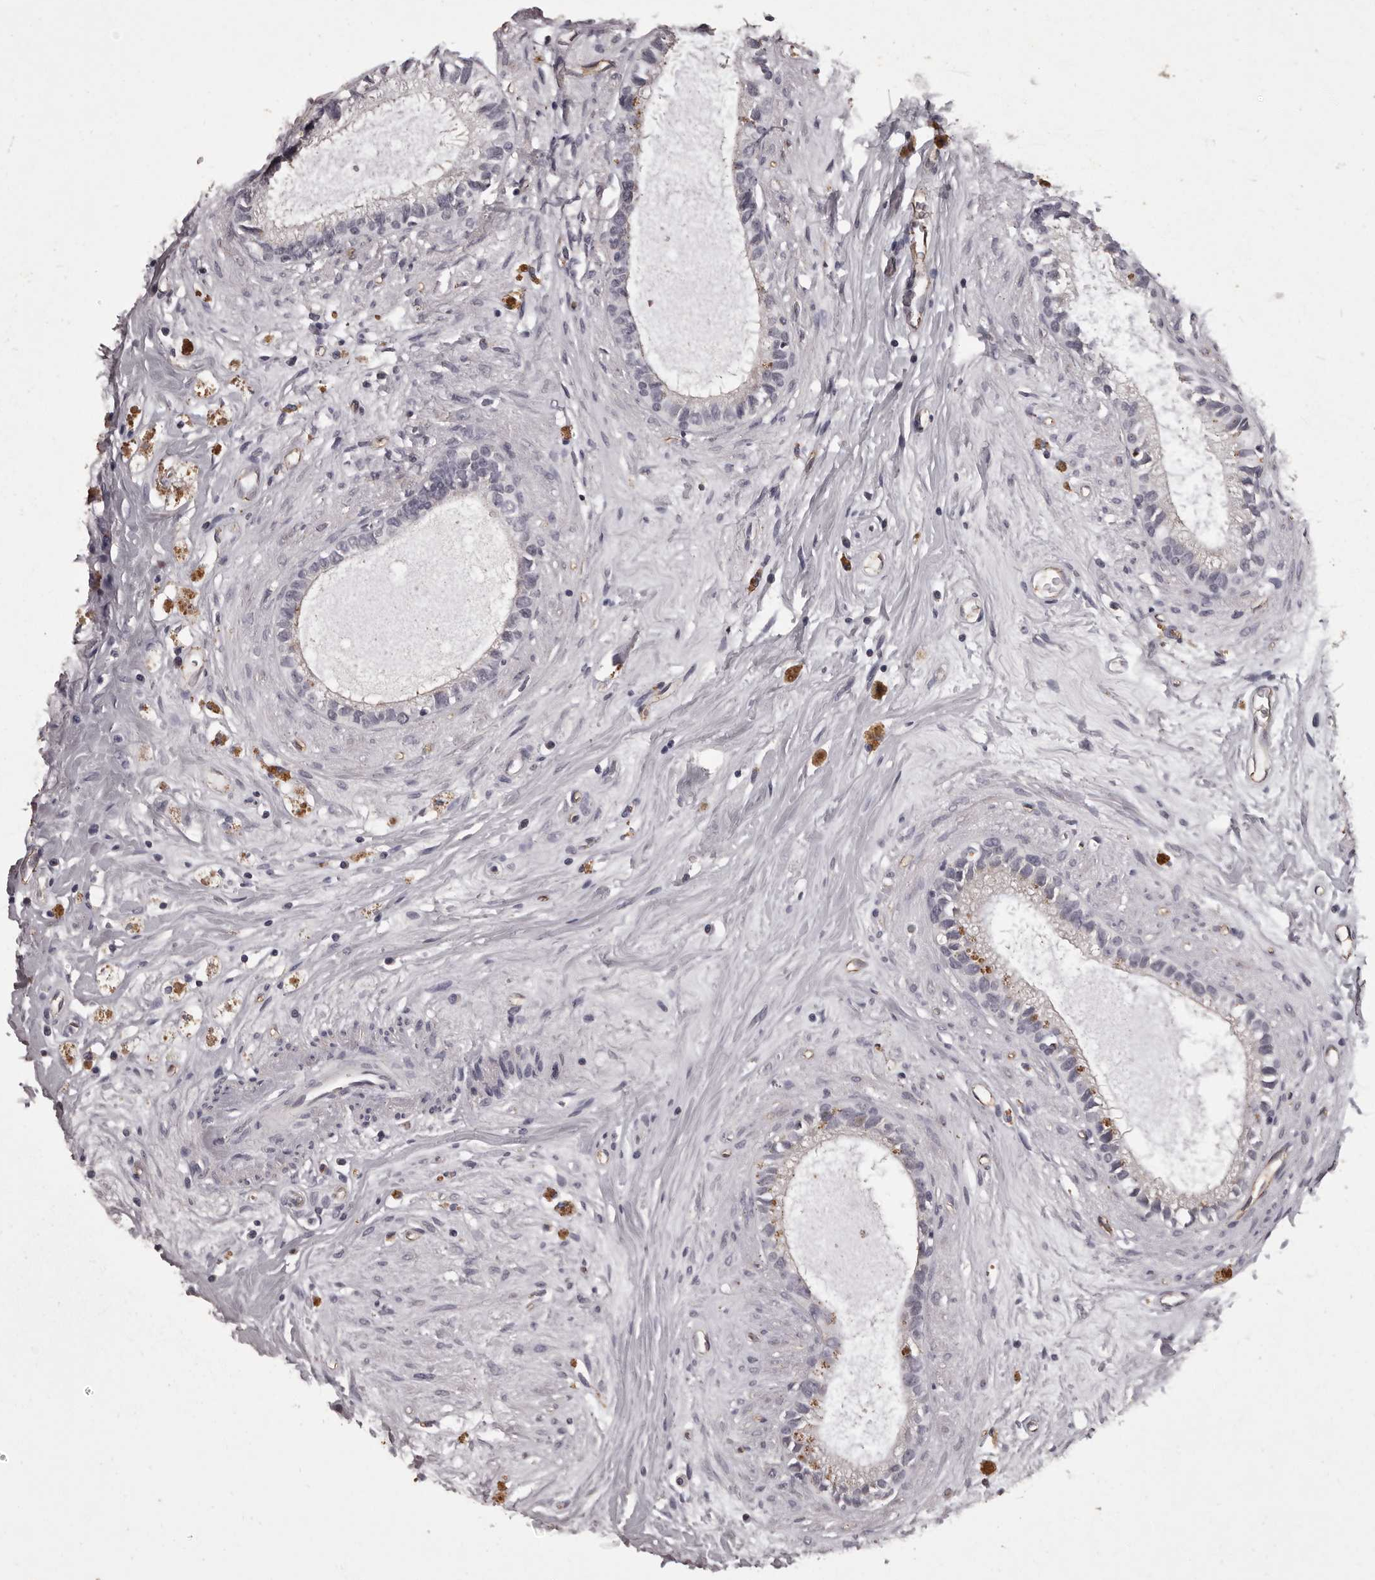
{"staining": {"intensity": "weak", "quantity": "<25%", "location": "cytoplasmic/membranous"}, "tissue": "epididymis", "cell_type": "Glandular cells", "image_type": "normal", "snomed": [{"axis": "morphology", "description": "Normal tissue, NOS"}, {"axis": "topography", "description": "Epididymis"}], "caption": "DAB (3,3'-diaminobenzidine) immunohistochemical staining of normal human epididymis demonstrates no significant expression in glandular cells.", "gene": "GPR78", "patient": {"sex": "male", "age": 80}}